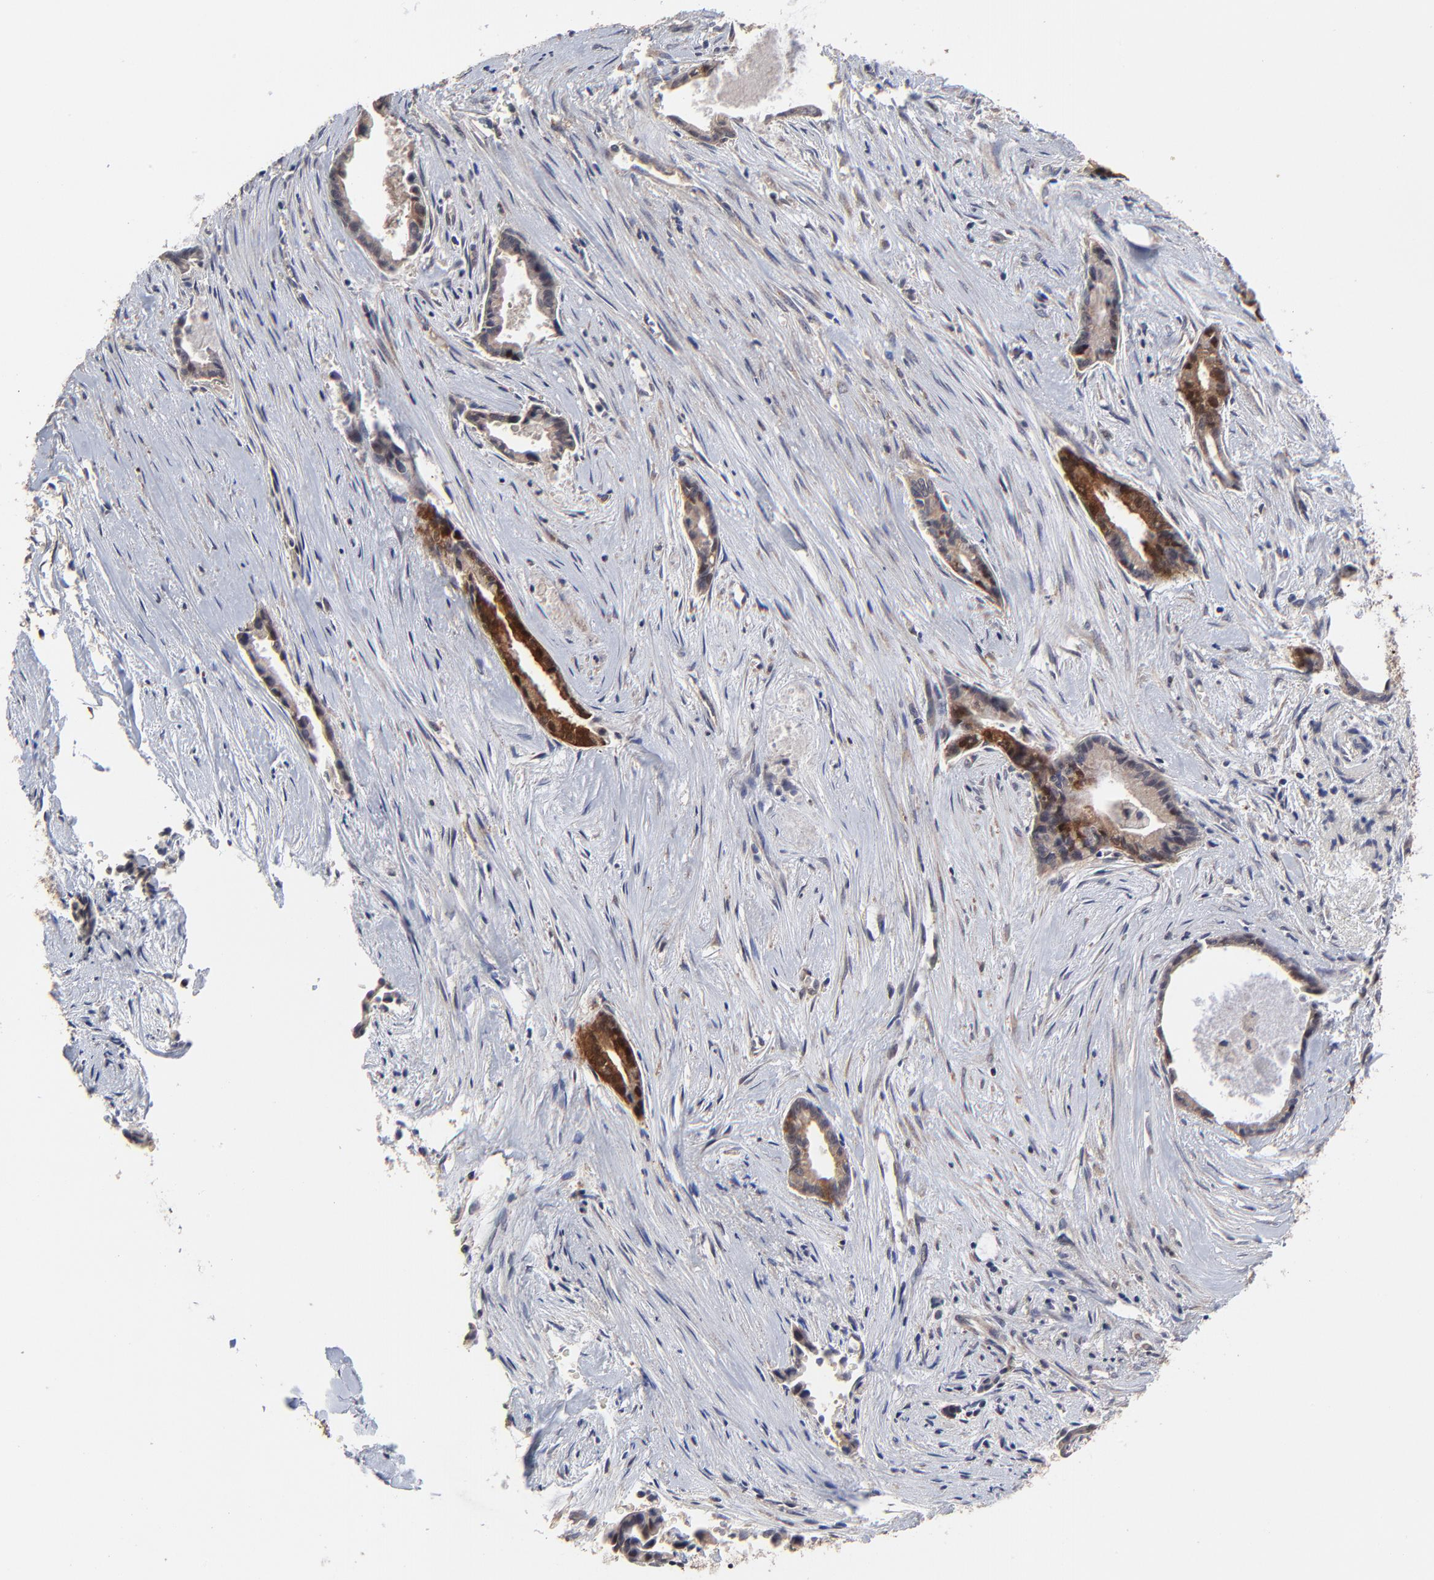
{"staining": {"intensity": "strong", "quantity": ">75%", "location": "cytoplasmic/membranous,nuclear"}, "tissue": "liver cancer", "cell_type": "Tumor cells", "image_type": "cancer", "snomed": [{"axis": "morphology", "description": "Cholangiocarcinoma"}, {"axis": "topography", "description": "Liver"}], "caption": "There is high levels of strong cytoplasmic/membranous and nuclear positivity in tumor cells of liver cancer, as demonstrated by immunohistochemical staining (brown color).", "gene": "FRMD8", "patient": {"sex": "female", "age": 55}}